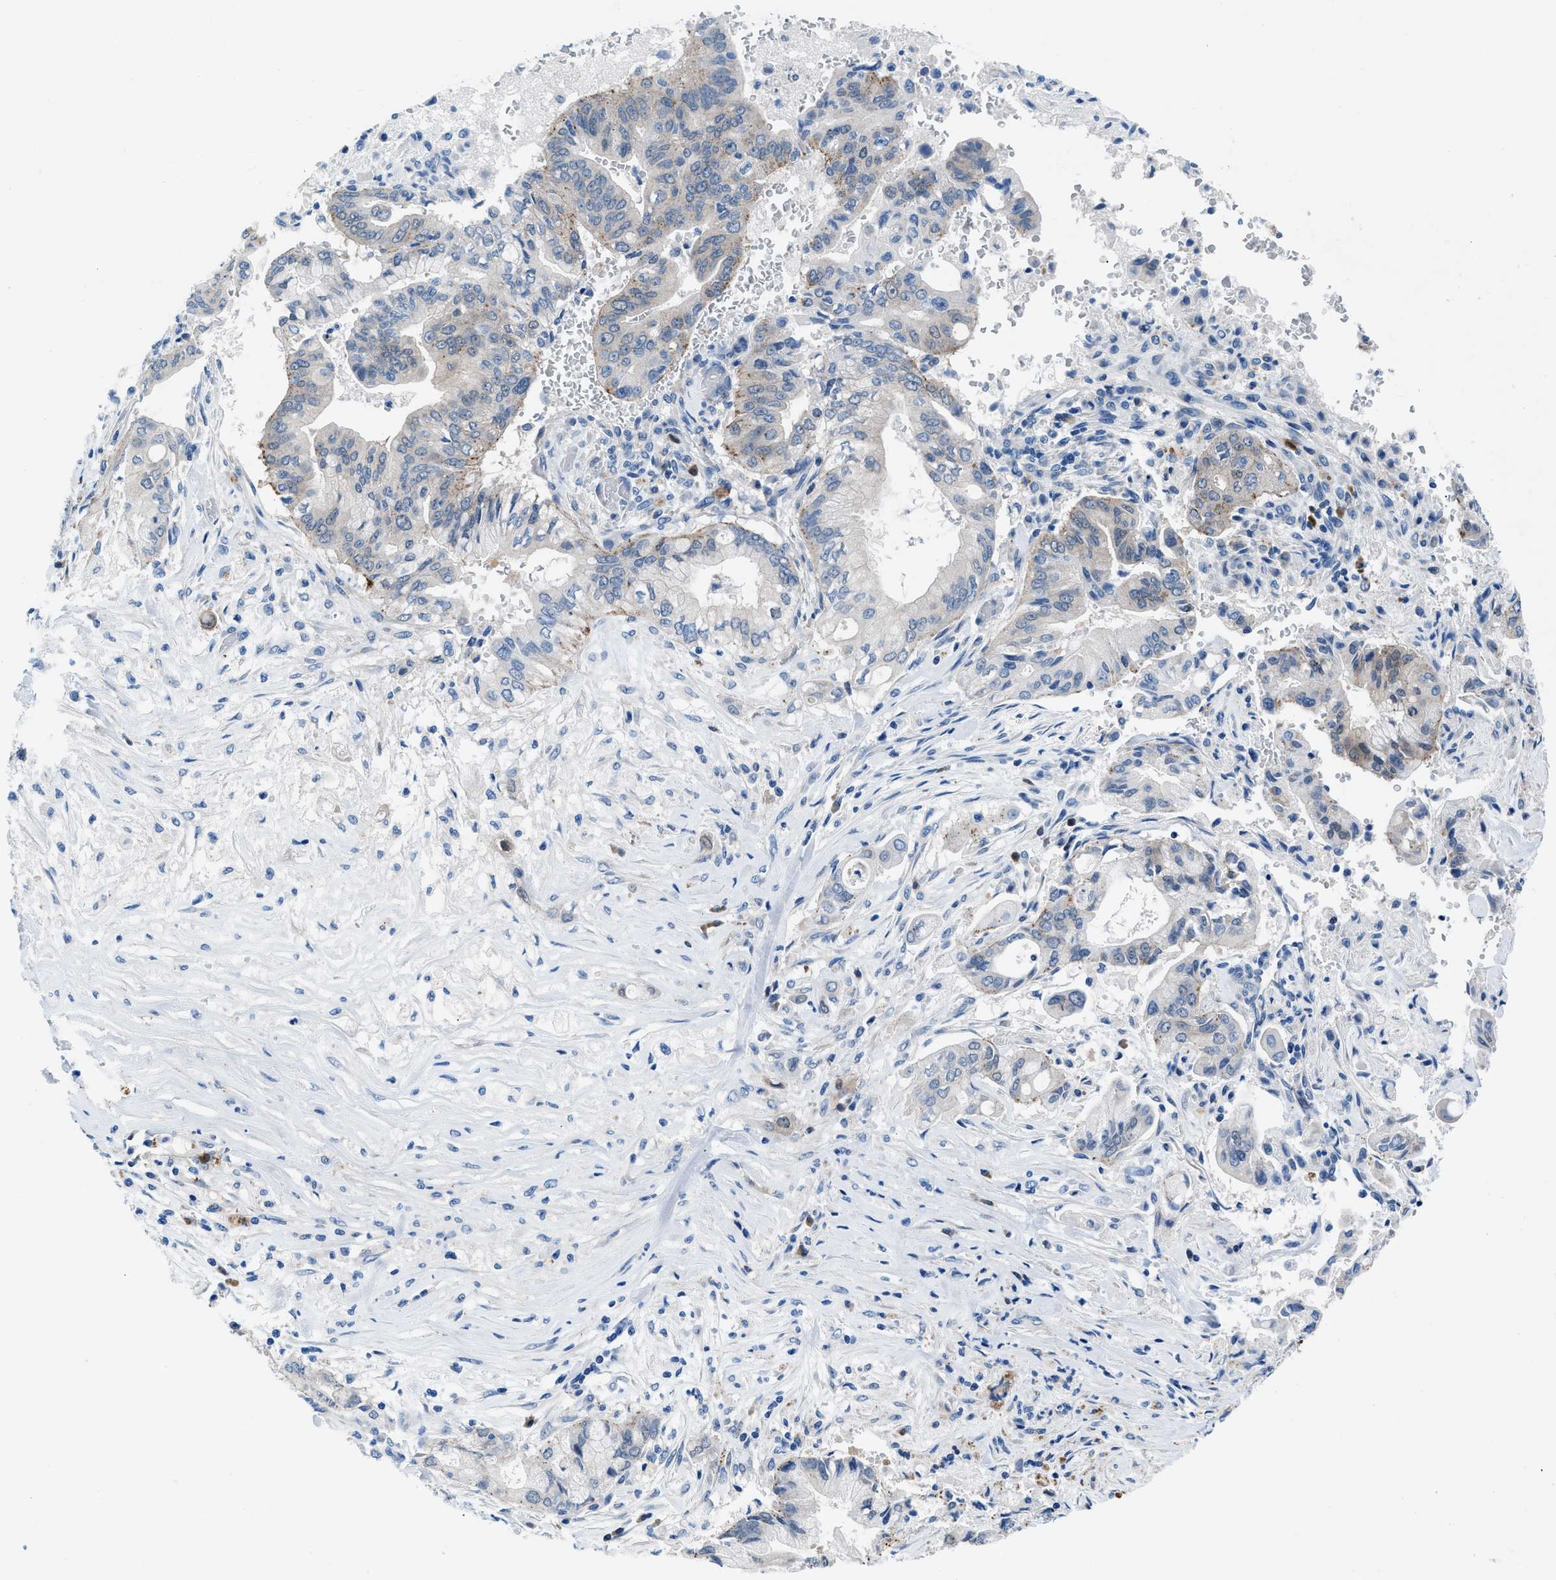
{"staining": {"intensity": "weak", "quantity": ">75%", "location": "cytoplasmic/membranous"}, "tissue": "pancreatic cancer", "cell_type": "Tumor cells", "image_type": "cancer", "snomed": [{"axis": "morphology", "description": "Adenocarcinoma, NOS"}, {"axis": "topography", "description": "Pancreas"}], "caption": "The immunohistochemical stain labels weak cytoplasmic/membranous expression in tumor cells of pancreatic adenocarcinoma tissue.", "gene": "UAP1", "patient": {"sex": "female", "age": 73}}